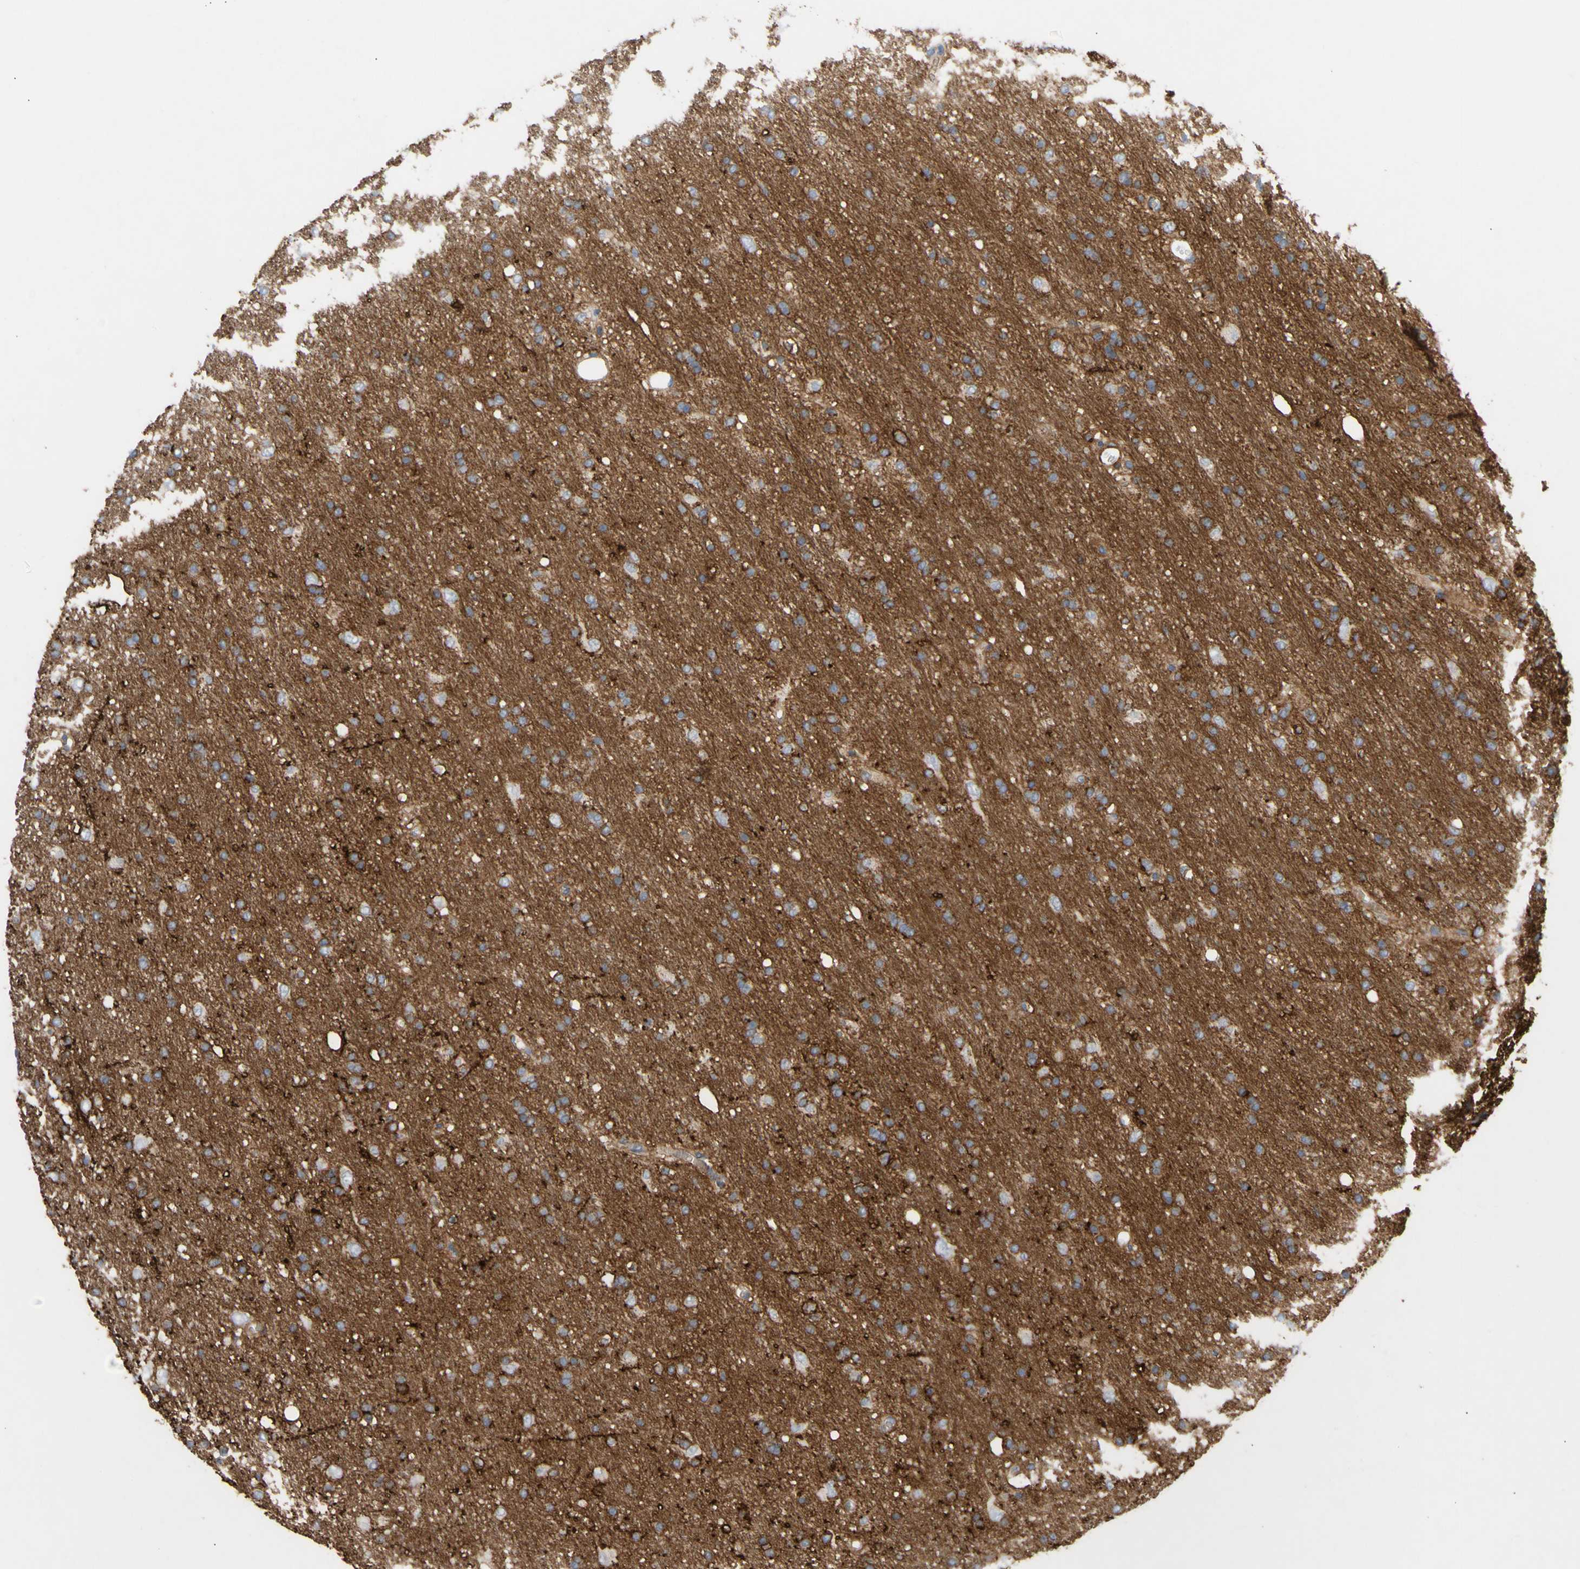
{"staining": {"intensity": "negative", "quantity": "none", "location": "none"}, "tissue": "glioma", "cell_type": "Tumor cells", "image_type": "cancer", "snomed": [{"axis": "morphology", "description": "Glioma, malignant, Low grade"}, {"axis": "topography", "description": "Brain"}], "caption": "This is a image of immunohistochemistry (IHC) staining of malignant low-grade glioma, which shows no positivity in tumor cells.", "gene": "ATP2A3", "patient": {"sex": "male", "age": 77}}